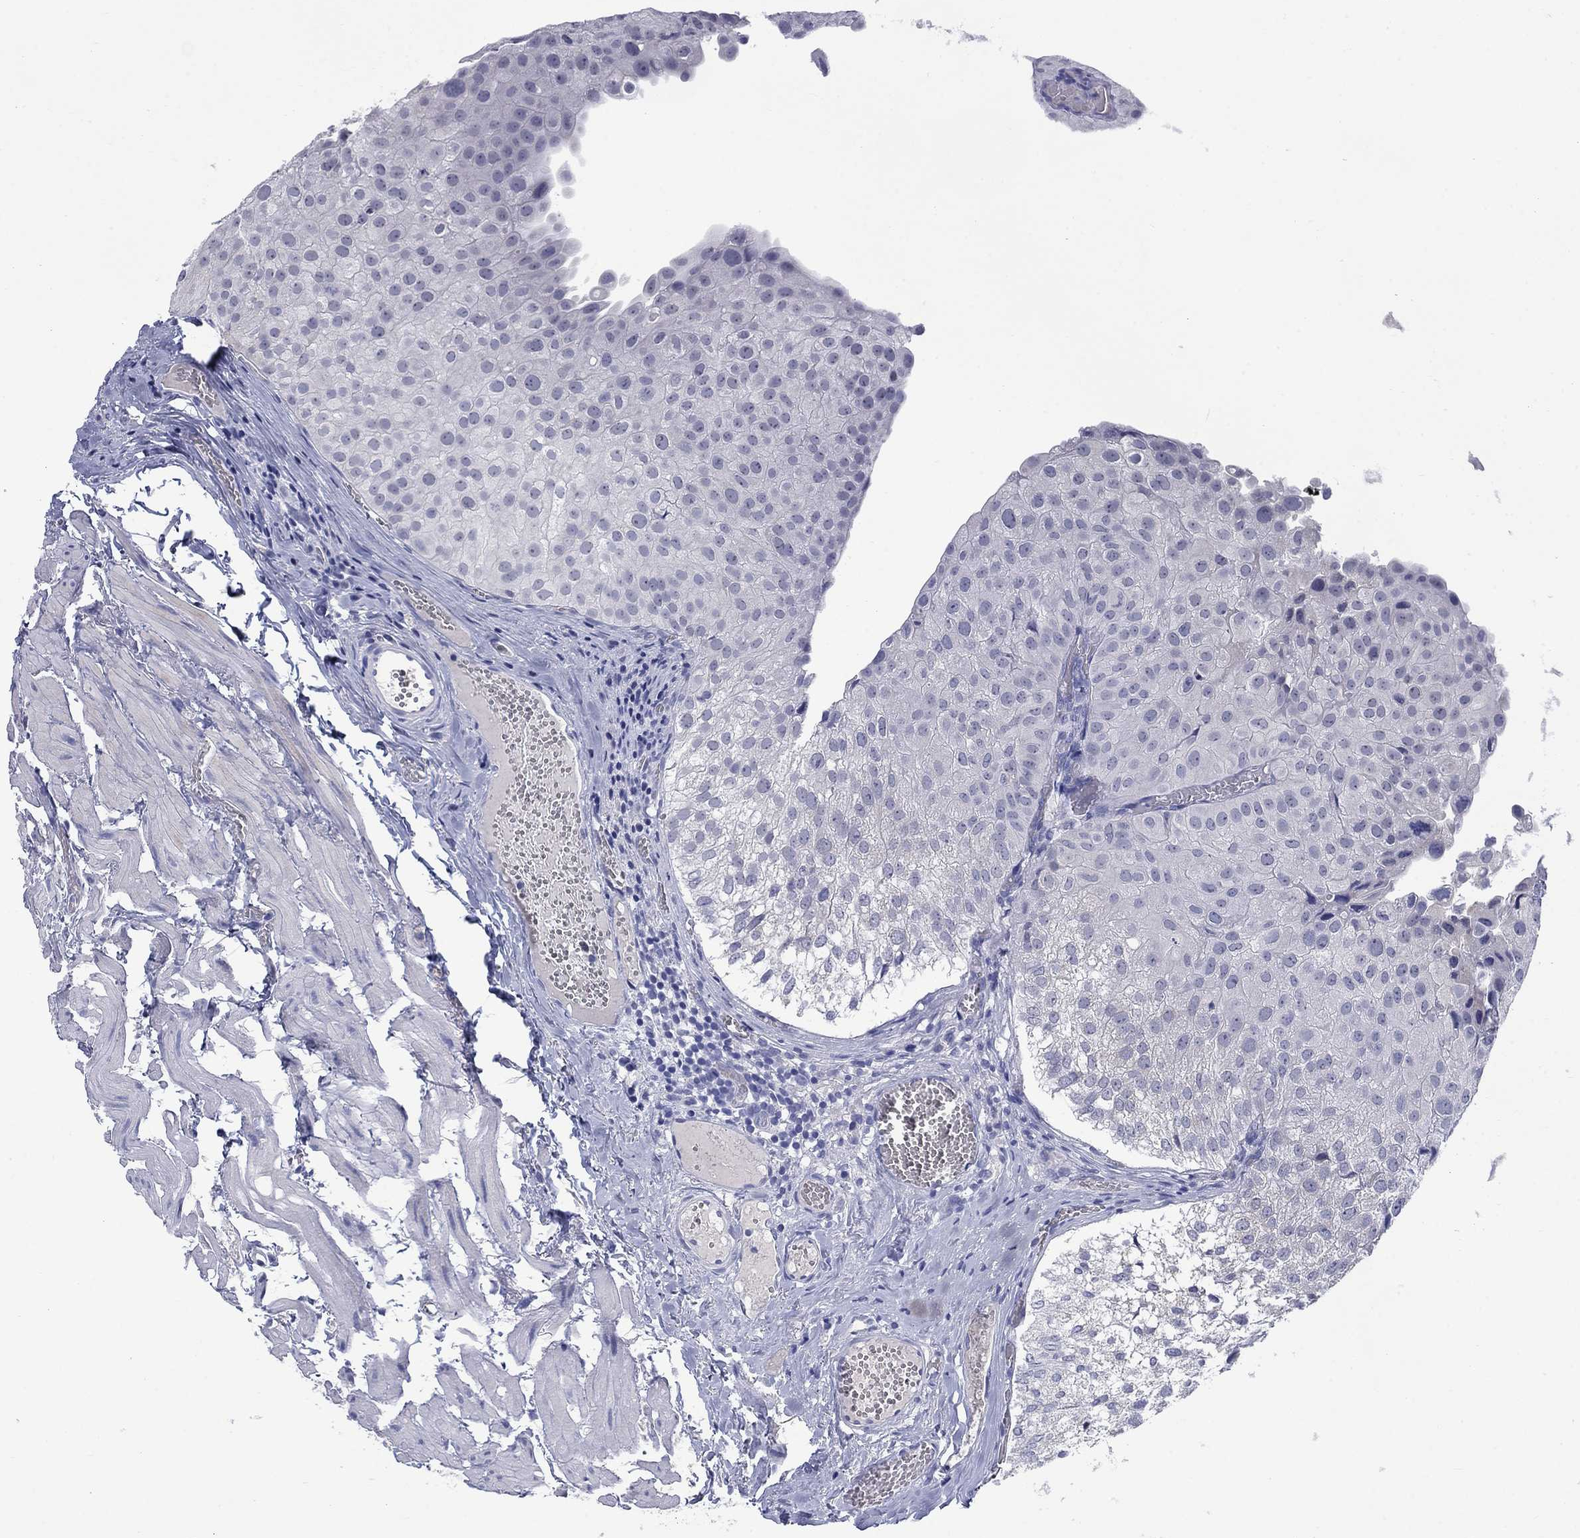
{"staining": {"intensity": "negative", "quantity": "none", "location": "none"}, "tissue": "urothelial cancer", "cell_type": "Tumor cells", "image_type": "cancer", "snomed": [{"axis": "morphology", "description": "Urothelial carcinoma, Low grade"}, {"axis": "topography", "description": "Urinary bladder"}], "caption": "Image shows no protein positivity in tumor cells of low-grade urothelial carcinoma tissue. (DAB (3,3'-diaminobenzidine) immunohistochemistry, high magnification).", "gene": "NSMF", "patient": {"sex": "female", "age": 78}}